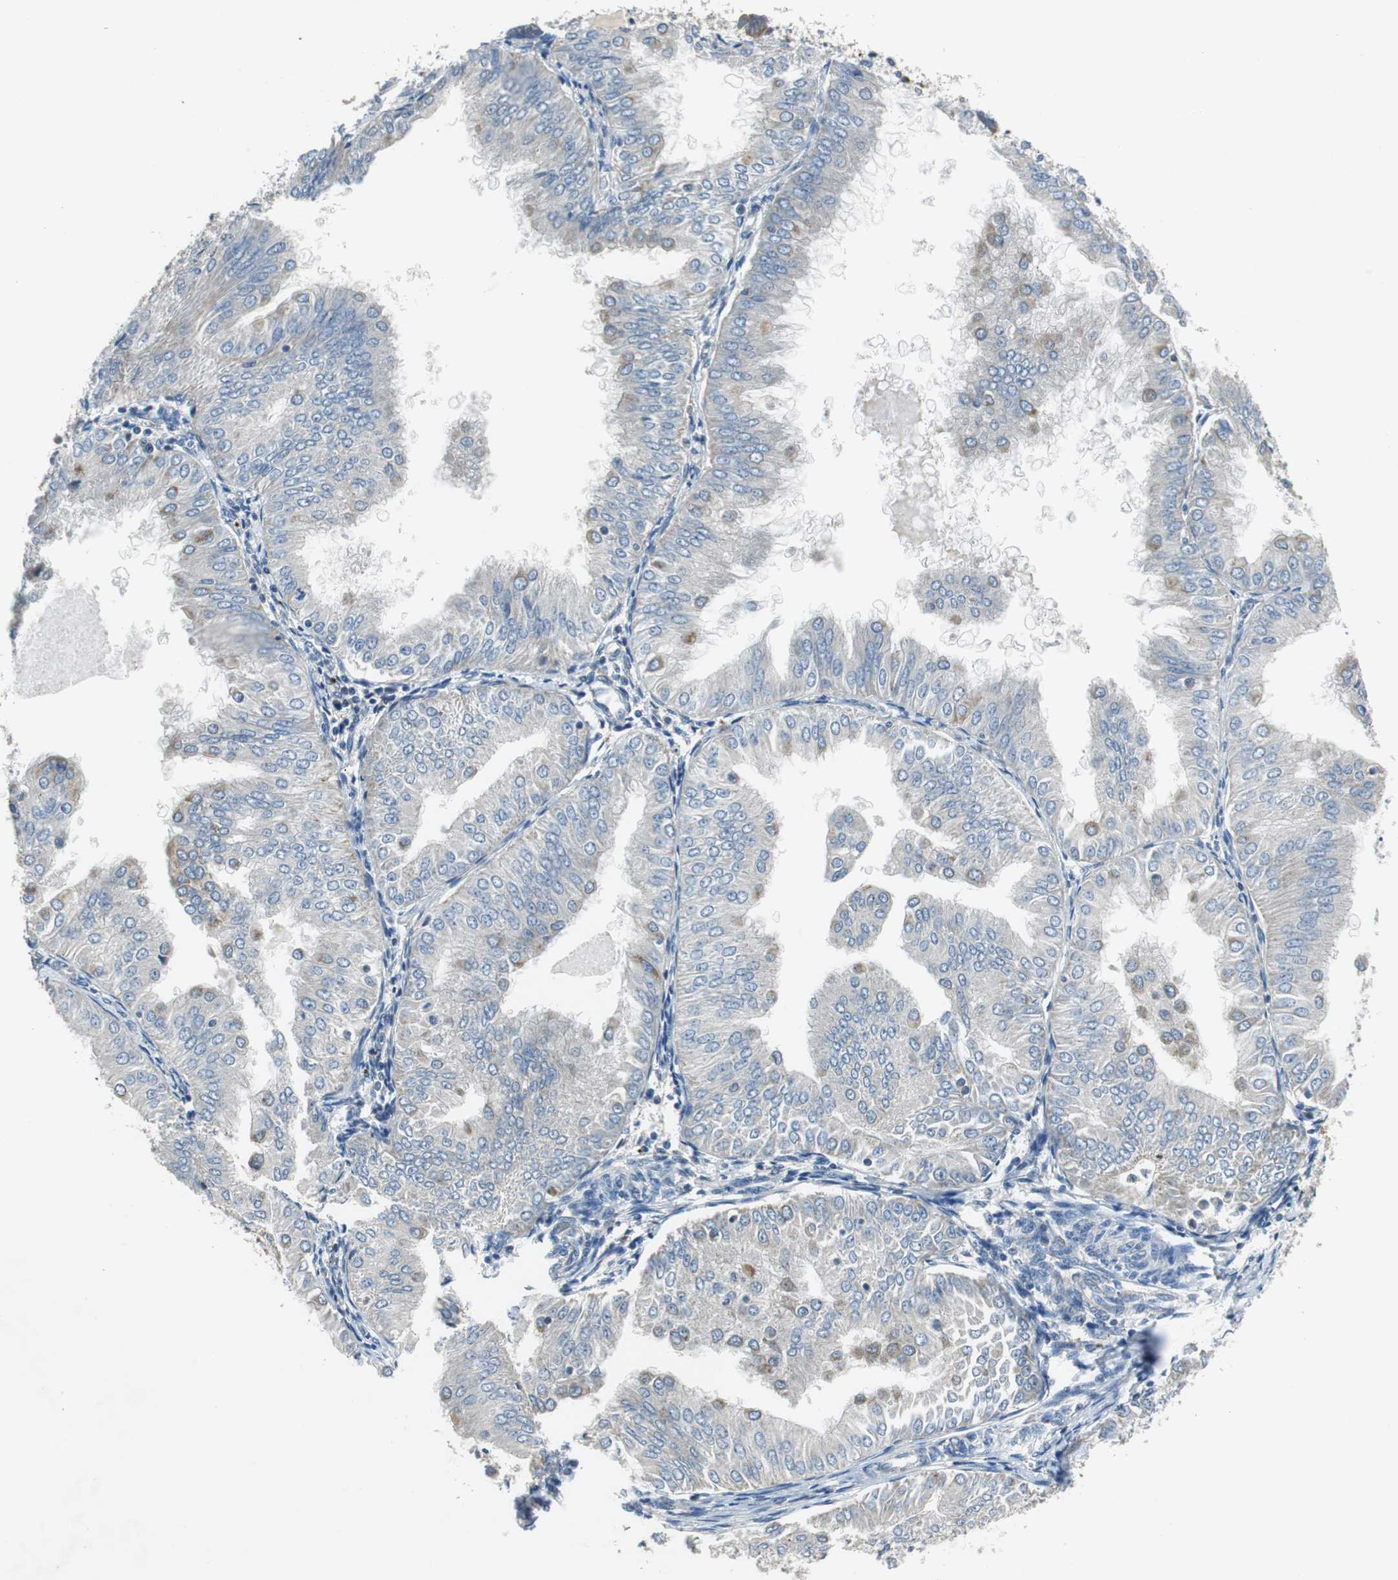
{"staining": {"intensity": "weak", "quantity": "<25%", "location": "cytoplasmic/membranous"}, "tissue": "endometrial cancer", "cell_type": "Tumor cells", "image_type": "cancer", "snomed": [{"axis": "morphology", "description": "Adenocarcinoma, NOS"}, {"axis": "topography", "description": "Endometrium"}], "caption": "This micrograph is of endometrial cancer (adenocarcinoma) stained with IHC to label a protein in brown with the nuclei are counter-stained blue. There is no expression in tumor cells.", "gene": "NLGN1", "patient": {"sex": "female", "age": 53}}